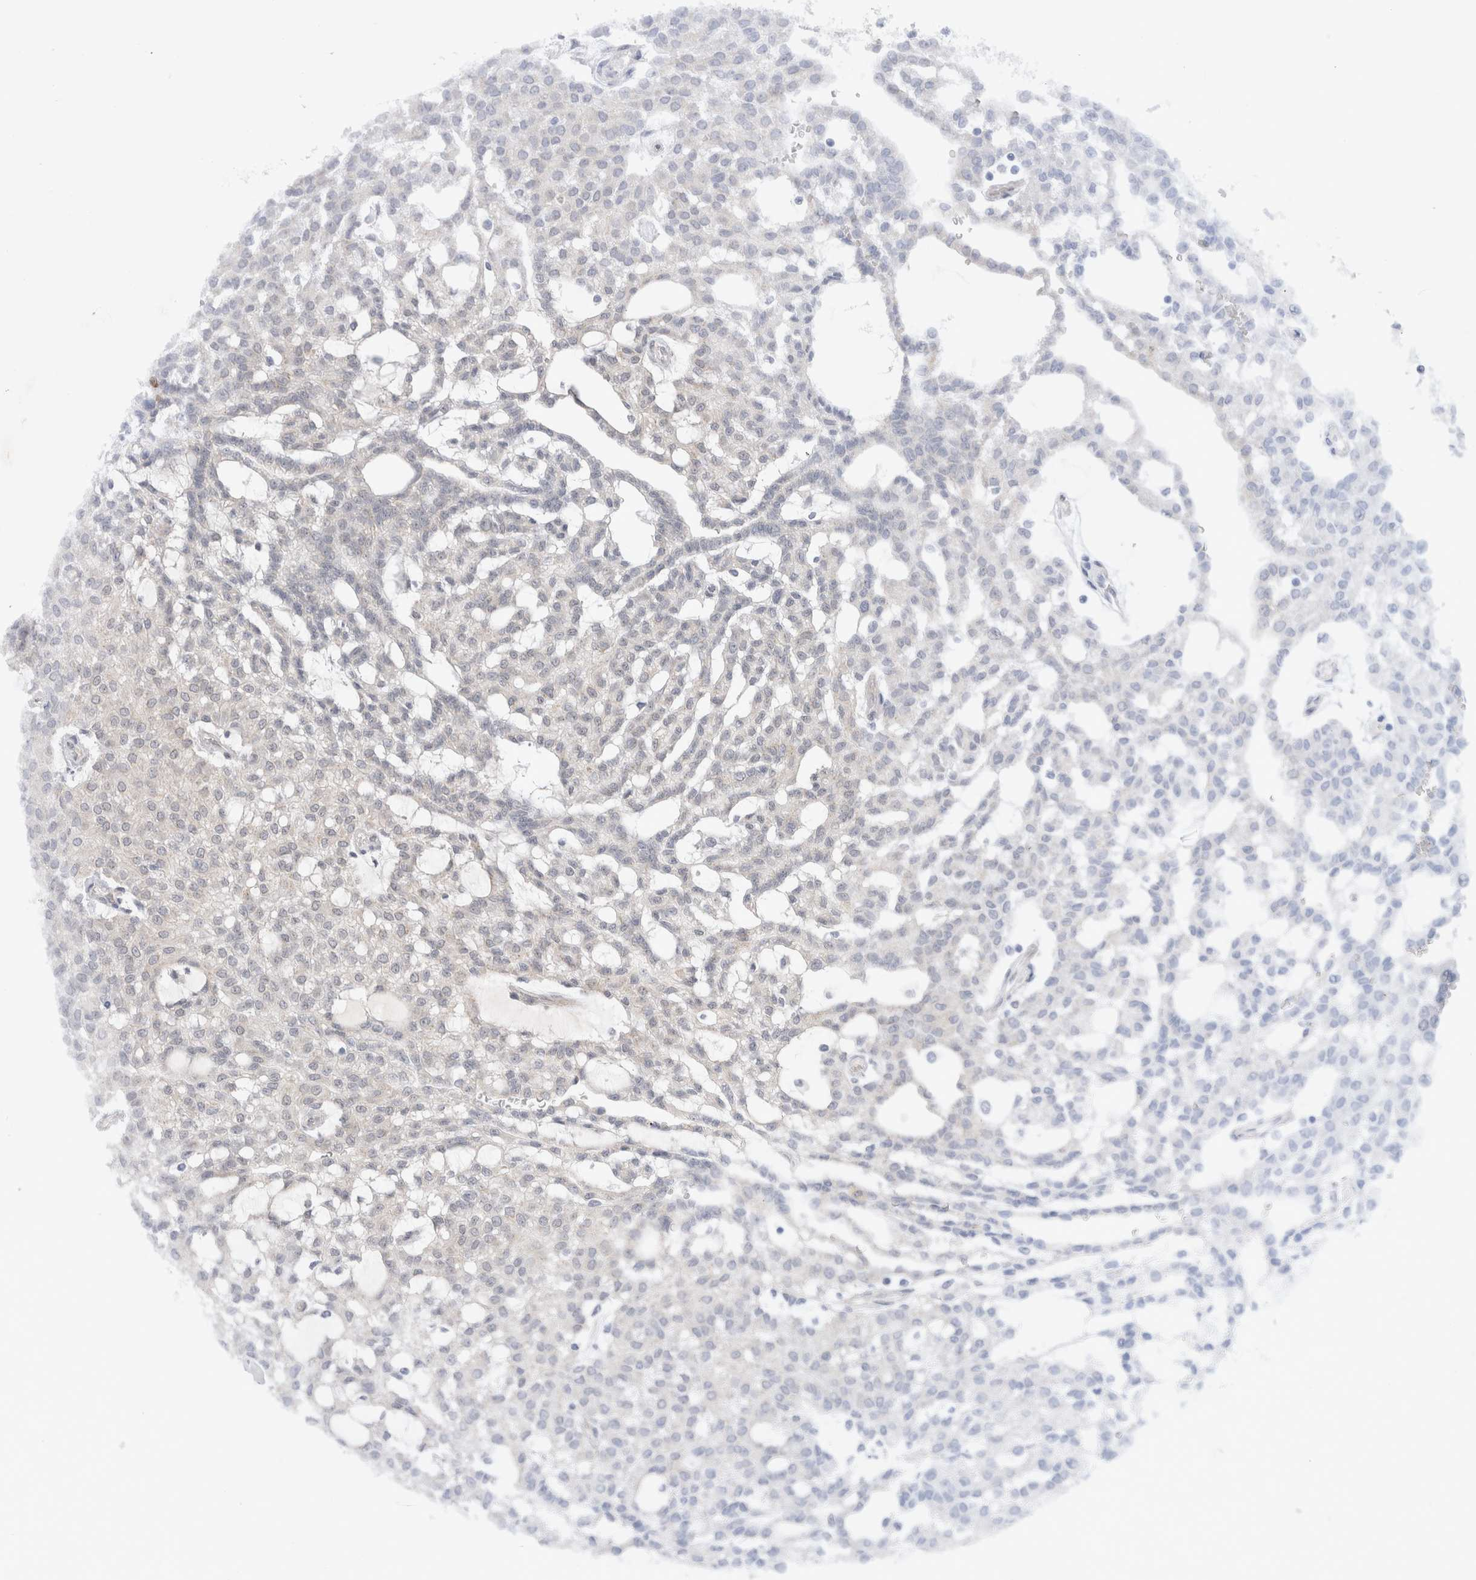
{"staining": {"intensity": "negative", "quantity": "none", "location": "none"}, "tissue": "renal cancer", "cell_type": "Tumor cells", "image_type": "cancer", "snomed": [{"axis": "morphology", "description": "Adenocarcinoma, NOS"}, {"axis": "topography", "description": "Kidney"}], "caption": "IHC of human renal cancer (adenocarcinoma) exhibits no staining in tumor cells.", "gene": "BICD2", "patient": {"sex": "male", "age": 63}}